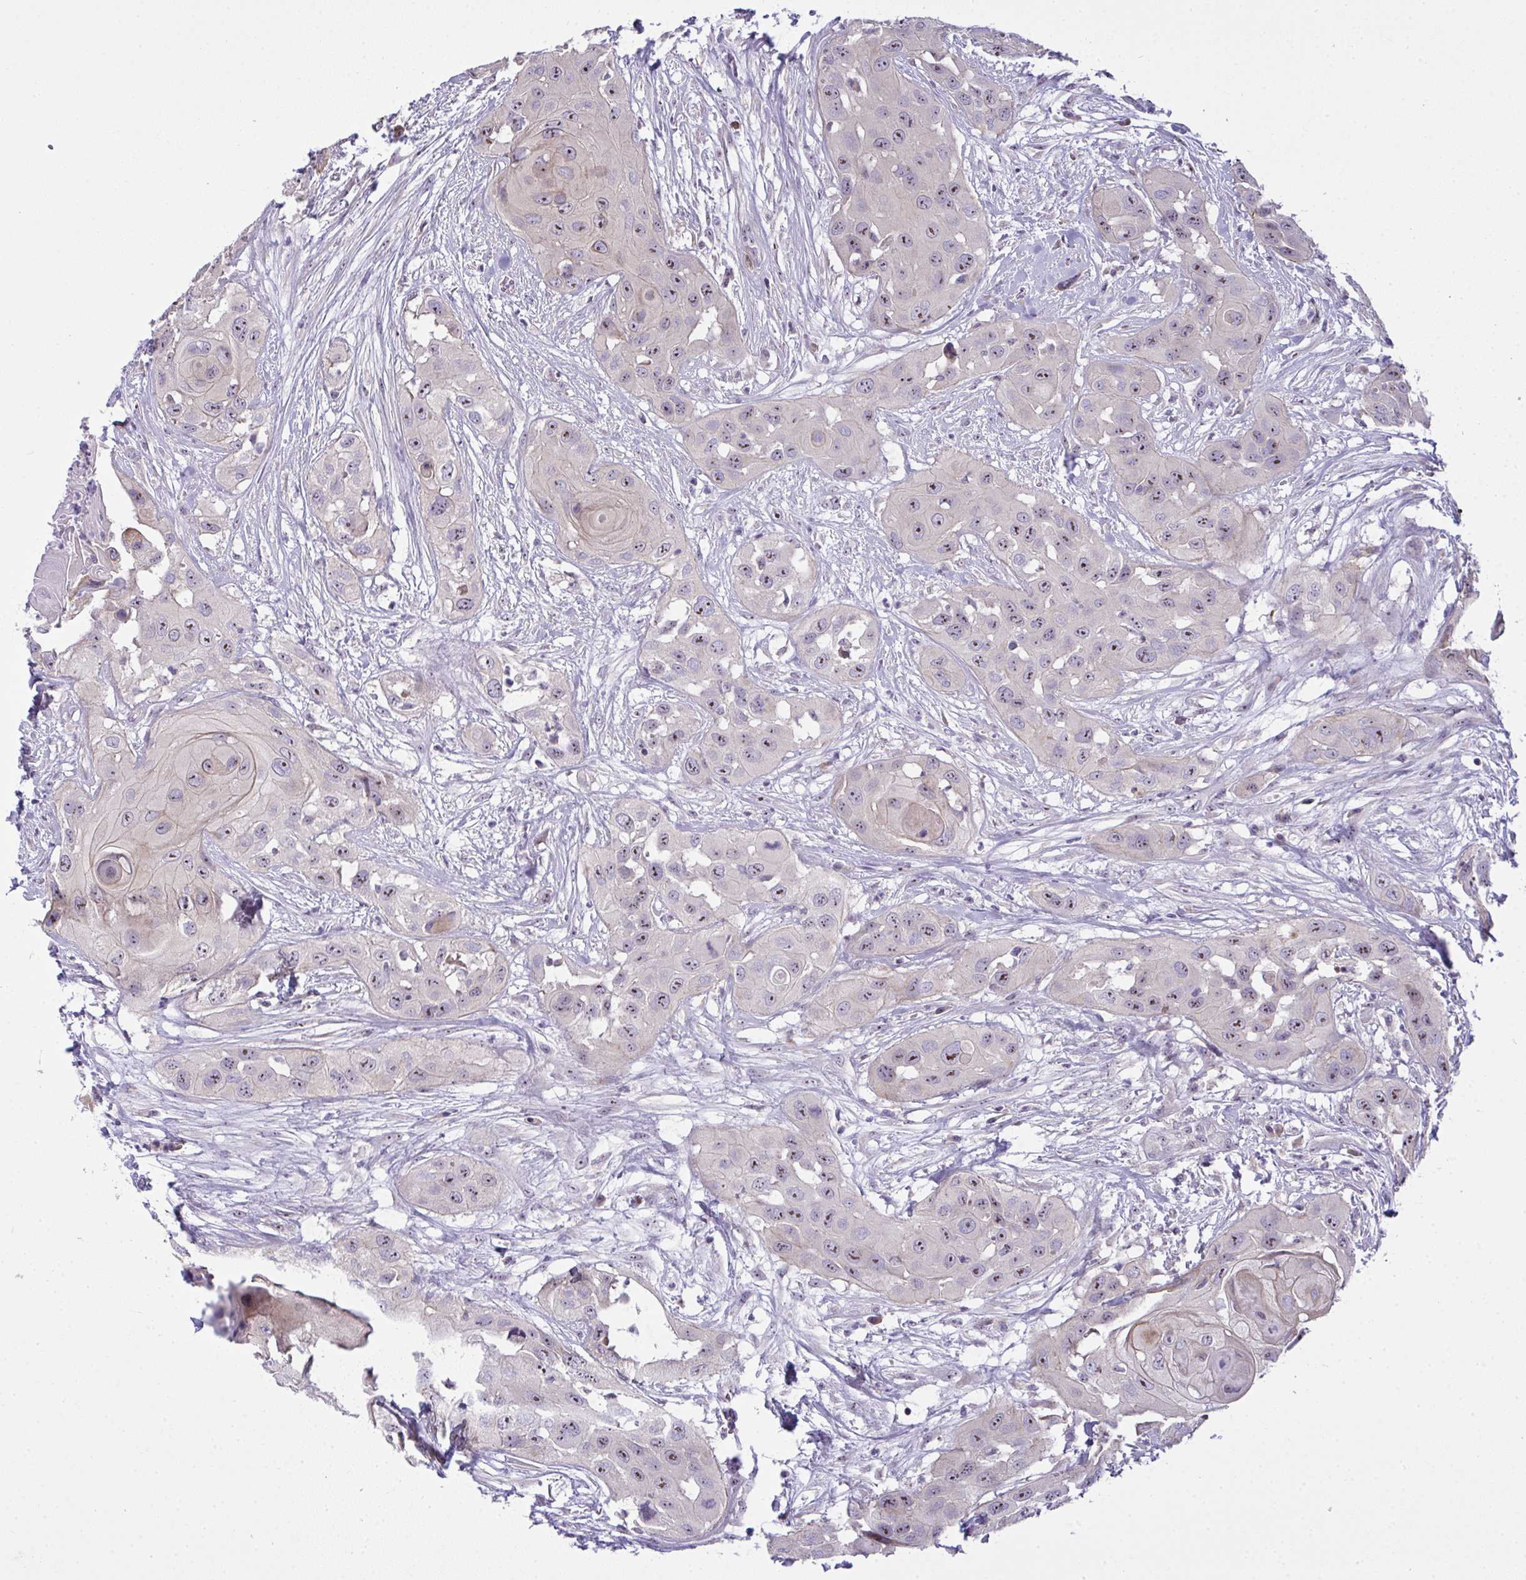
{"staining": {"intensity": "moderate", "quantity": "25%-75%", "location": "nuclear"}, "tissue": "head and neck cancer", "cell_type": "Tumor cells", "image_type": "cancer", "snomed": [{"axis": "morphology", "description": "Squamous cell carcinoma, NOS"}, {"axis": "topography", "description": "Head-Neck"}], "caption": "About 25%-75% of tumor cells in human squamous cell carcinoma (head and neck) display moderate nuclear protein staining as visualized by brown immunohistochemical staining.", "gene": "NT5C1A", "patient": {"sex": "male", "age": 83}}